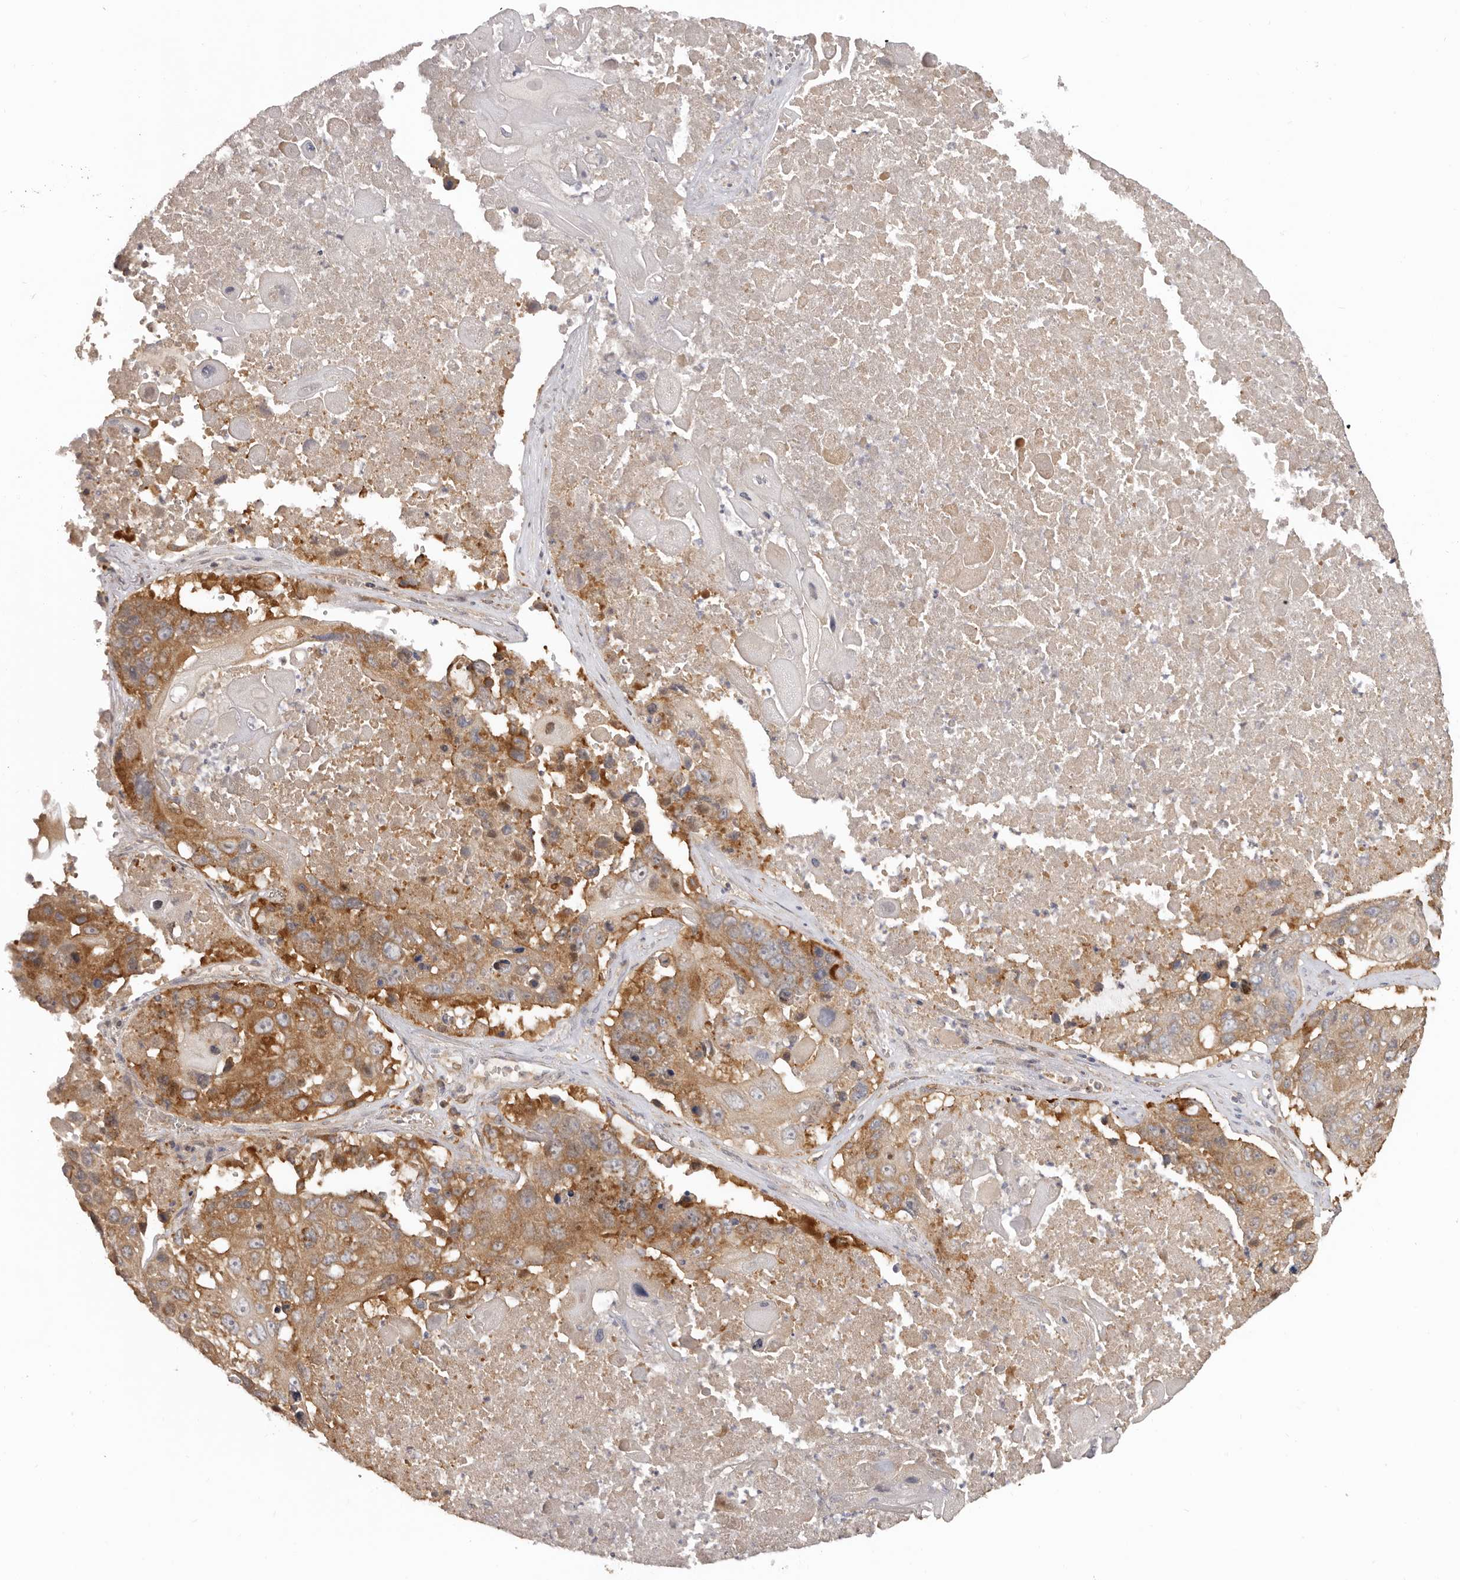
{"staining": {"intensity": "moderate", "quantity": ">75%", "location": "cytoplasmic/membranous"}, "tissue": "lung cancer", "cell_type": "Tumor cells", "image_type": "cancer", "snomed": [{"axis": "morphology", "description": "Squamous cell carcinoma, NOS"}, {"axis": "topography", "description": "Lung"}], "caption": "Lung cancer (squamous cell carcinoma) stained with immunohistochemistry reveals moderate cytoplasmic/membranous positivity in approximately >75% of tumor cells. (Stains: DAB in brown, nuclei in blue, Microscopy: brightfield microscopy at high magnification).", "gene": "EEF1E1", "patient": {"sex": "male", "age": 61}}